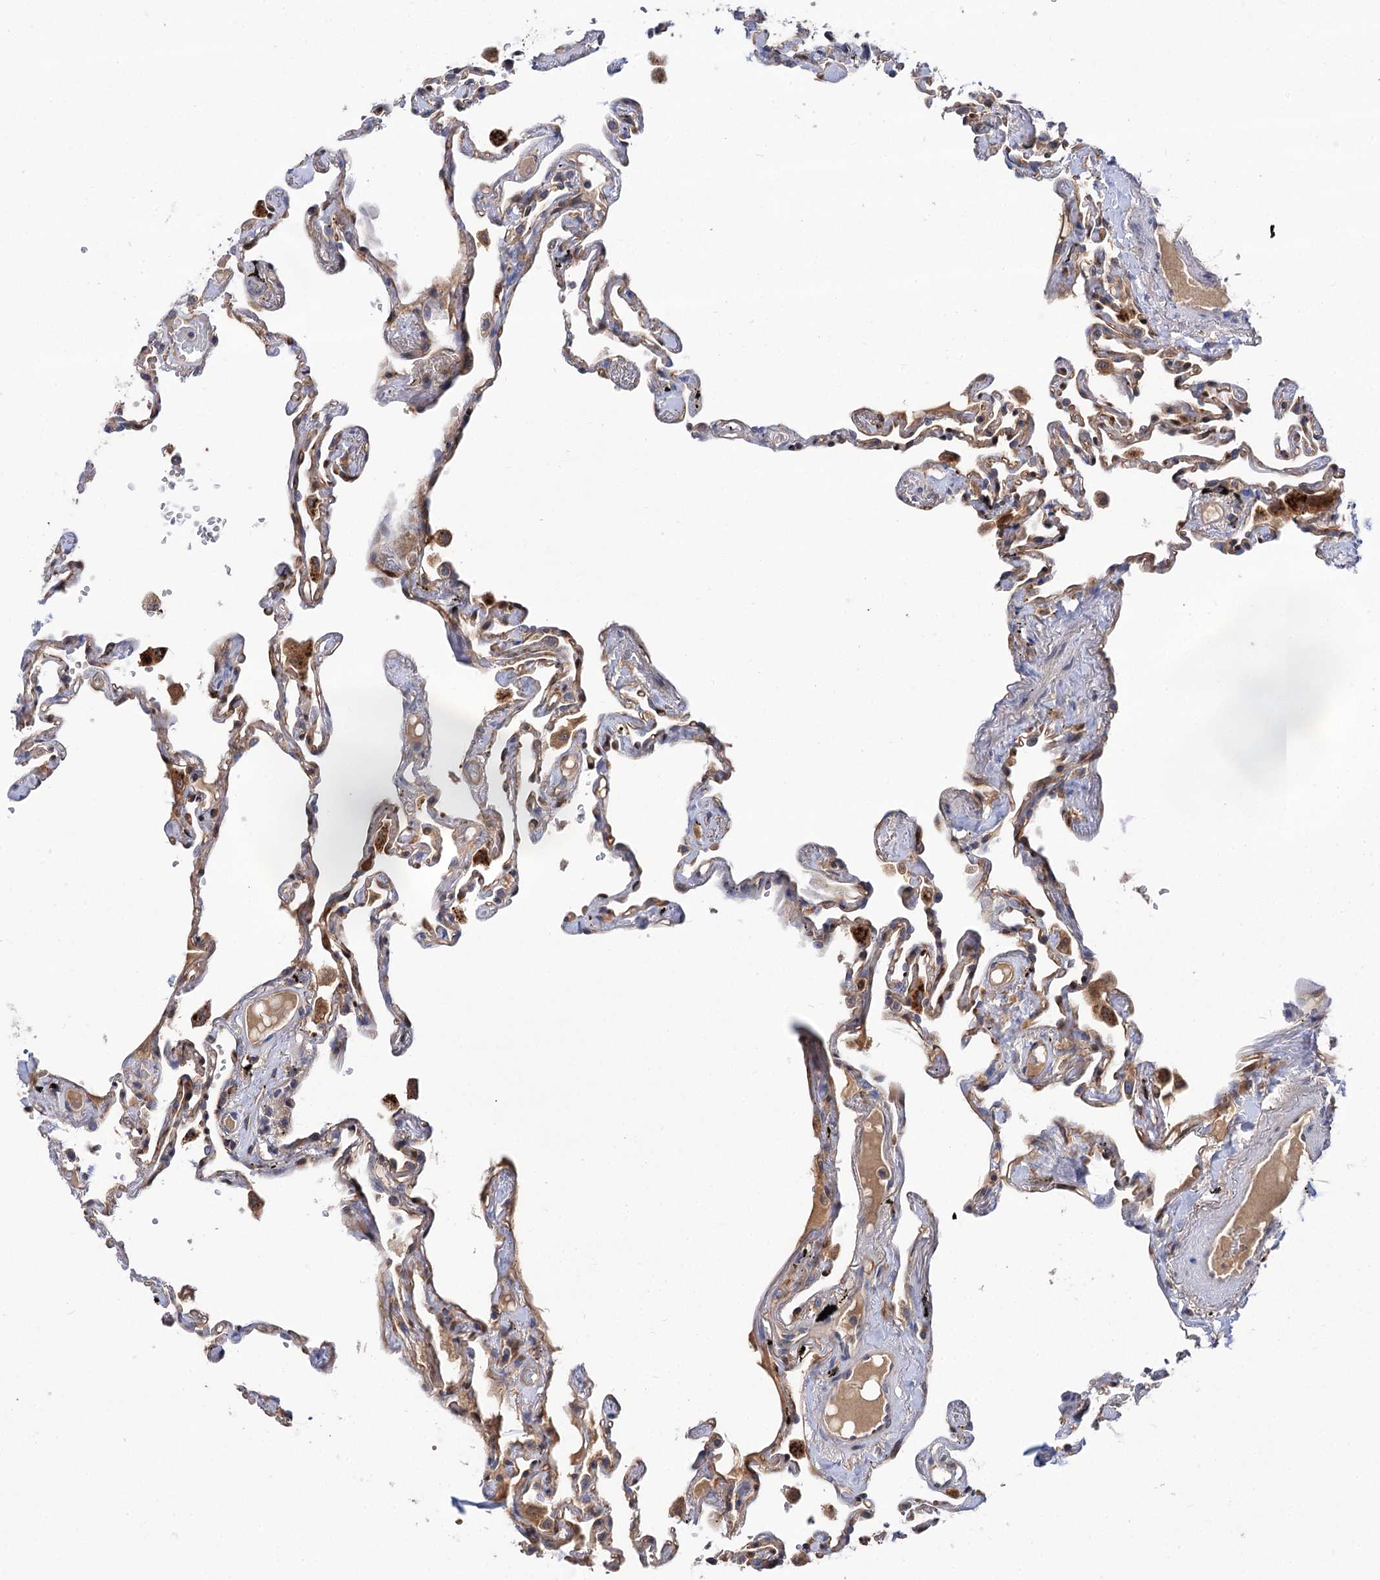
{"staining": {"intensity": "moderate", "quantity": "25%-75%", "location": "cytoplasmic/membranous"}, "tissue": "lung", "cell_type": "Alveolar cells", "image_type": "normal", "snomed": [{"axis": "morphology", "description": "Normal tissue, NOS"}, {"axis": "topography", "description": "Lung"}], "caption": "IHC photomicrograph of normal lung: human lung stained using IHC demonstrates medium levels of moderate protein expression localized specifically in the cytoplasmic/membranous of alveolar cells, appearing as a cytoplasmic/membranous brown color.", "gene": "PATL1", "patient": {"sex": "female", "age": 67}}